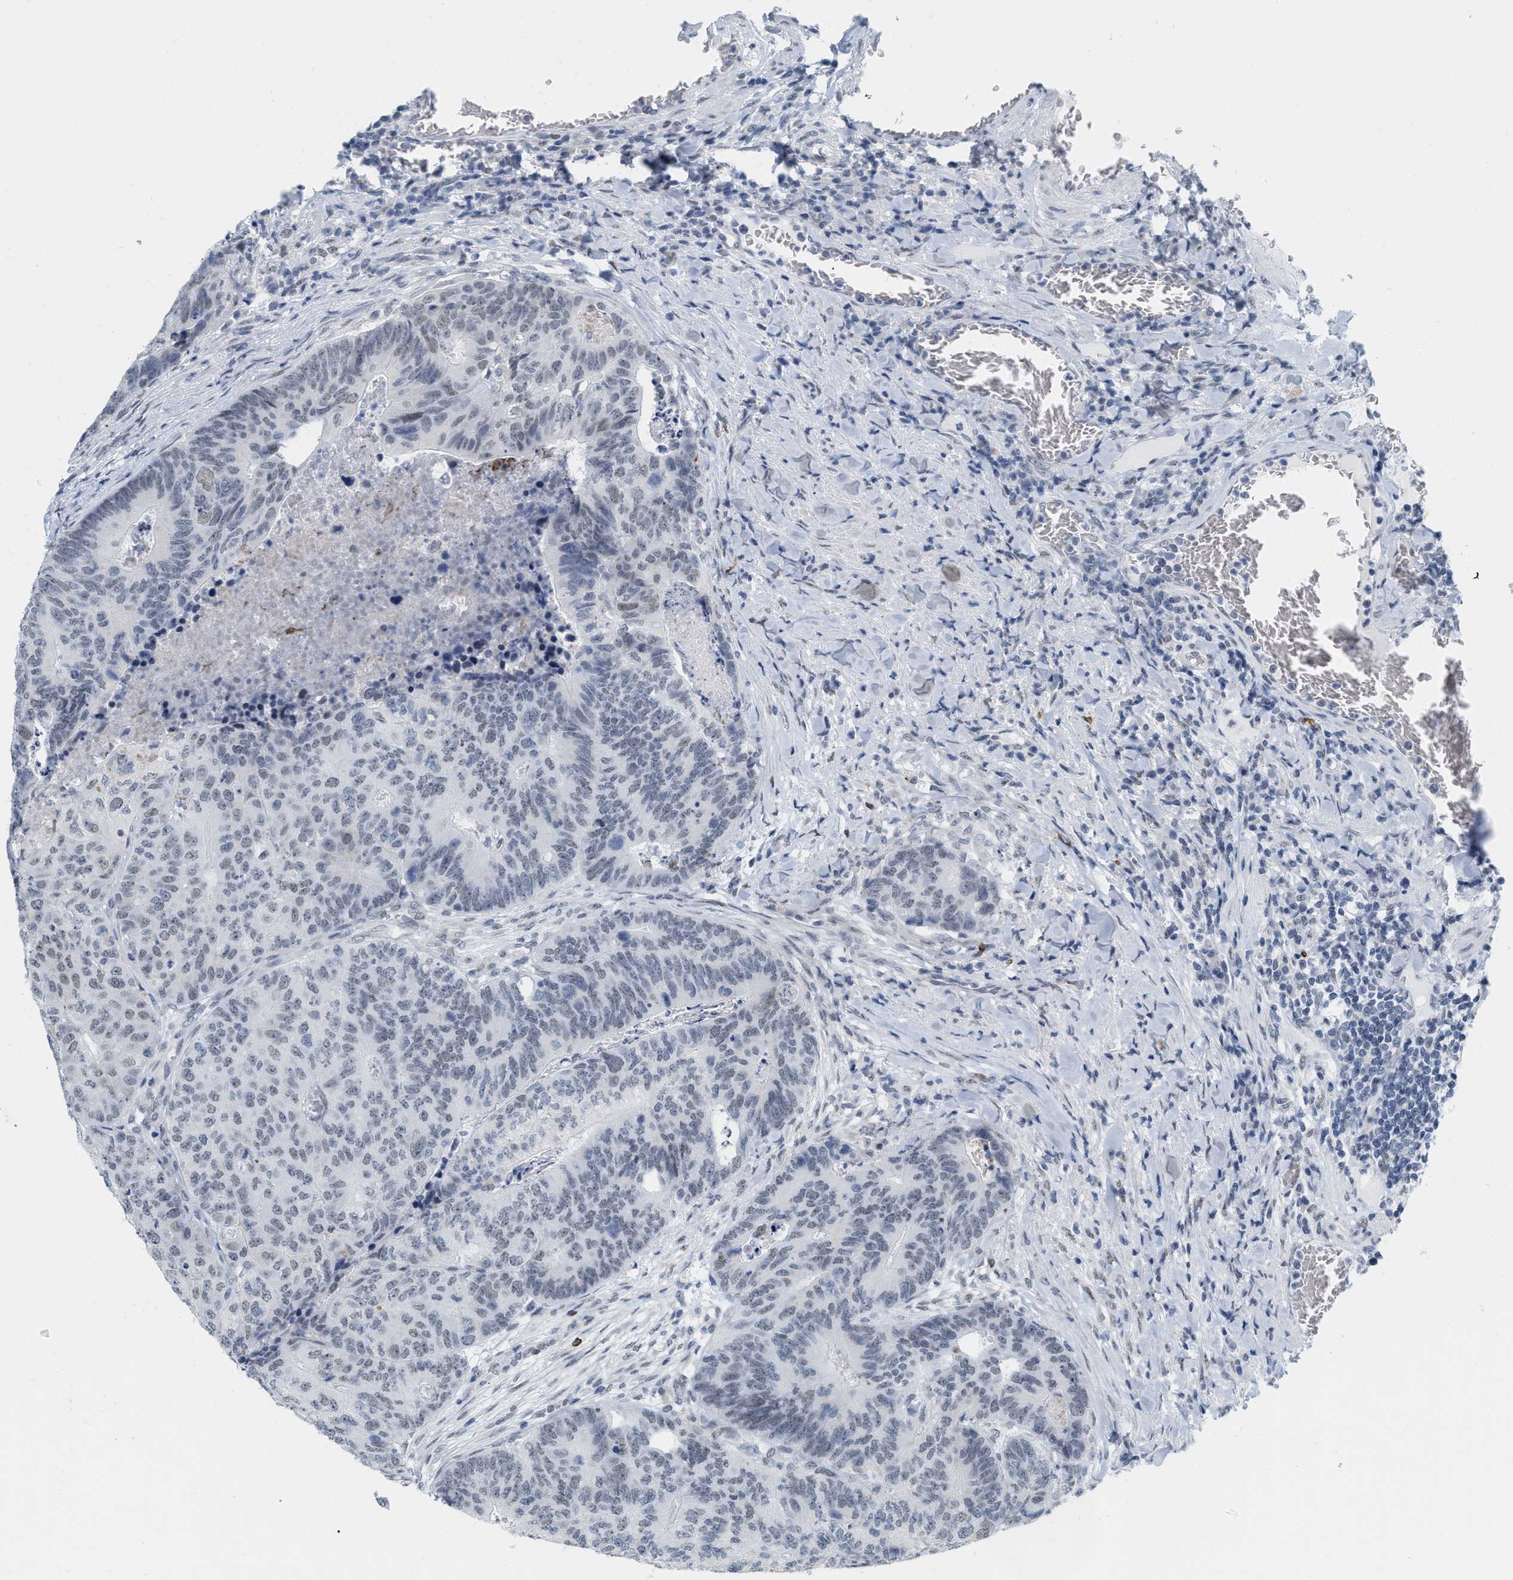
{"staining": {"intensity": "negative", "quantity": "none", "location": "none"}, "tissue": "colorectal cancer", "cell_type": "Tumor cells", "image_type": "cancer", "snomed": [{"axis": "morphology", "description": "Adenocarcinoma, NOS"}, {"axis": "topography", "description": "Colon"}], "caption": "IHC micrograph of adenocarcinoma (colorectal) stained for a protein (brown), which exhibits no staining in tumor cells.", "gene": "XIRP1", "patient": {"sex": "female", "age": 67}}